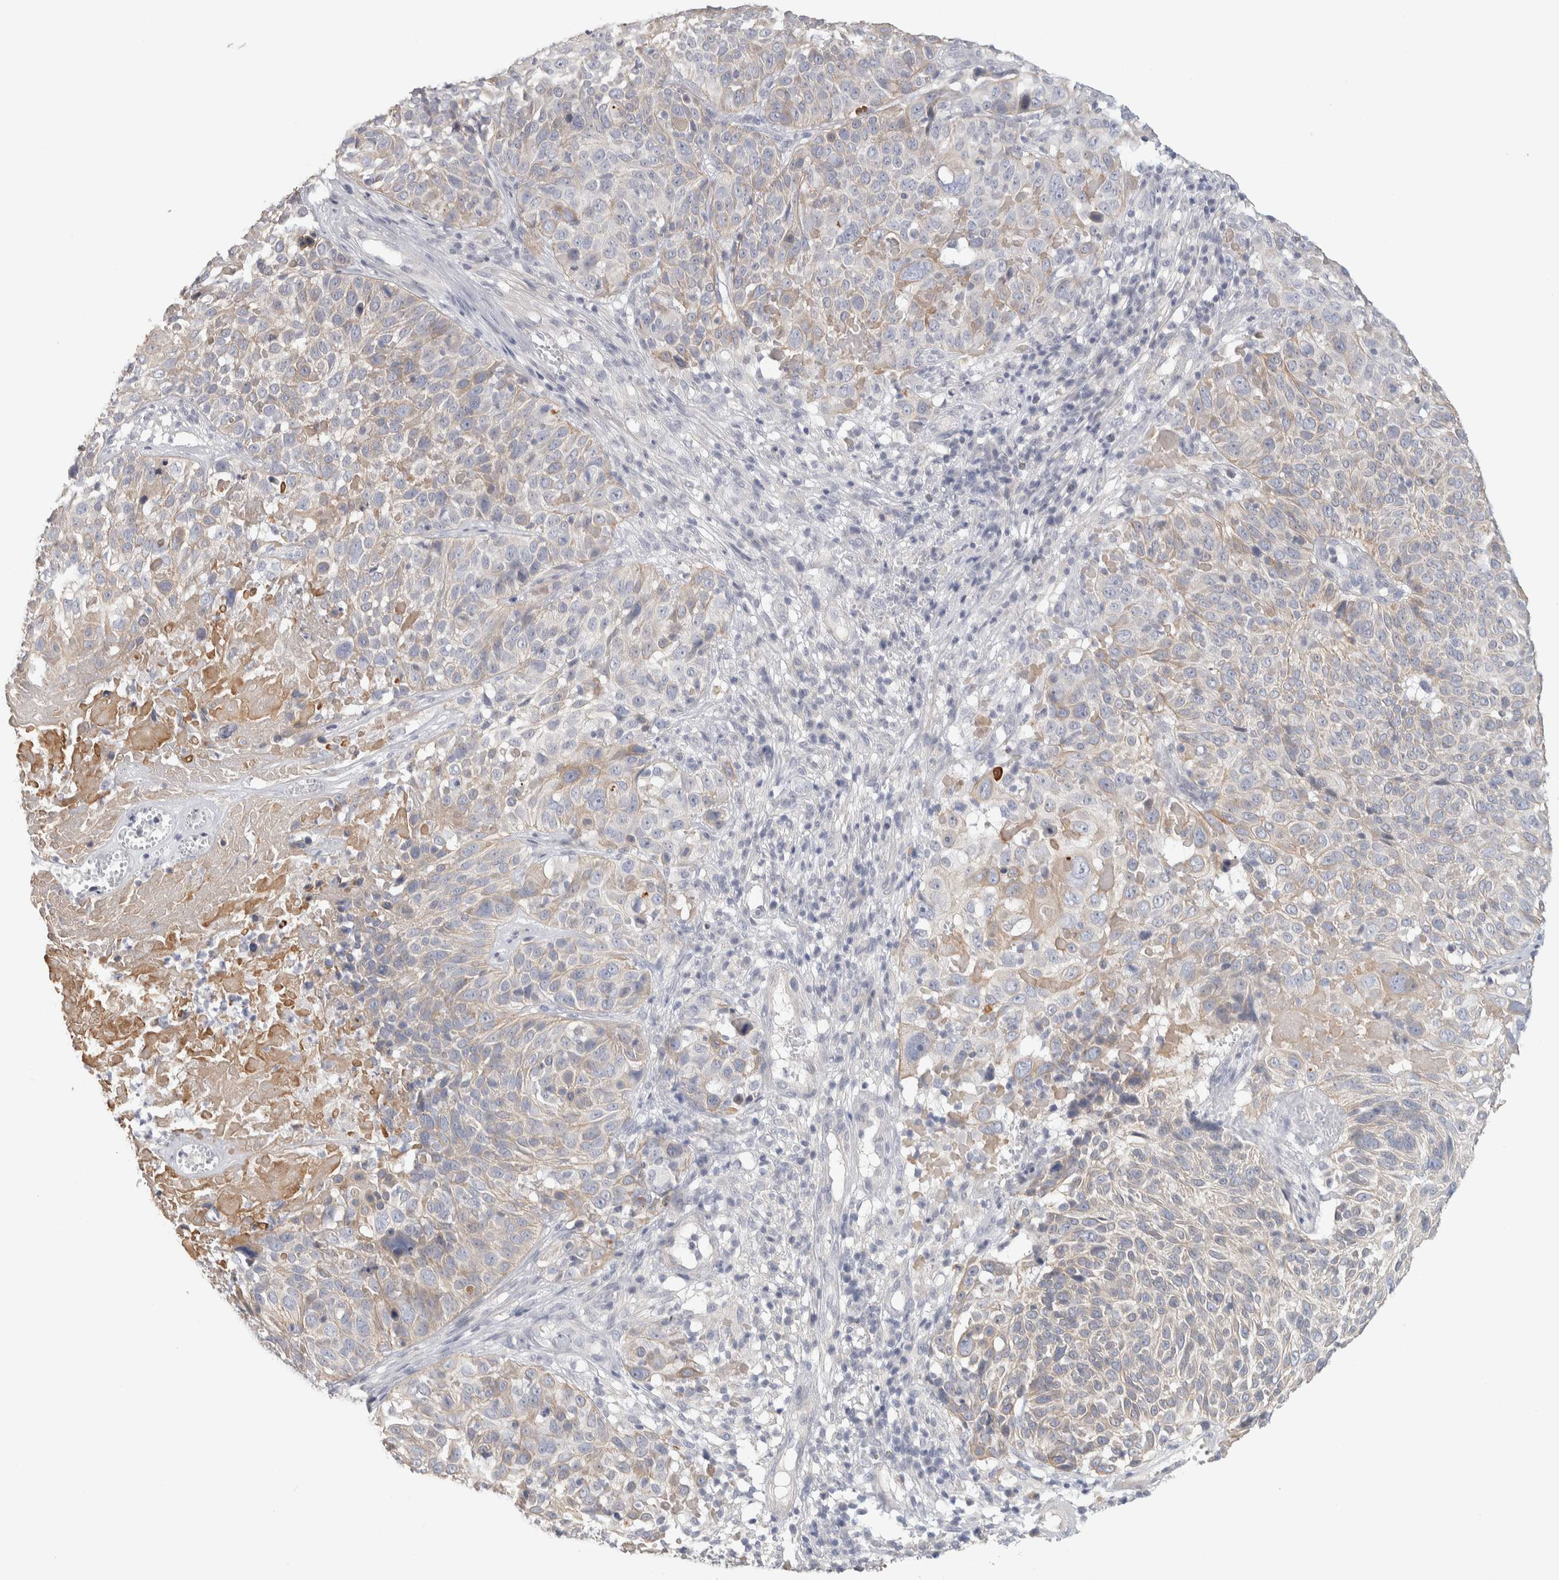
{"staining": {"intensity": "weak", "quantity": "25%-75%", "location": "cytoplasmic/membranous"}, "tissue": "cervical cancer", "cell_type": "Tumor cells", "image_type": "cancer", "snomed": [{"axis": "morphology", "description": "Squamous cell carcinoma, NOS"}, {"axis": "topography", "description": "Cervix"}], "caption": "Approximately 25%-75% of tumor cells in human cervical cancer (squamous cell carcinoma) demonstrate weak cytoplasmic/membranous protein expression as visualized by brown immunohistochemical staining.", "gene": "DCXR", "patient": {"sex": "female", "age": 74}}